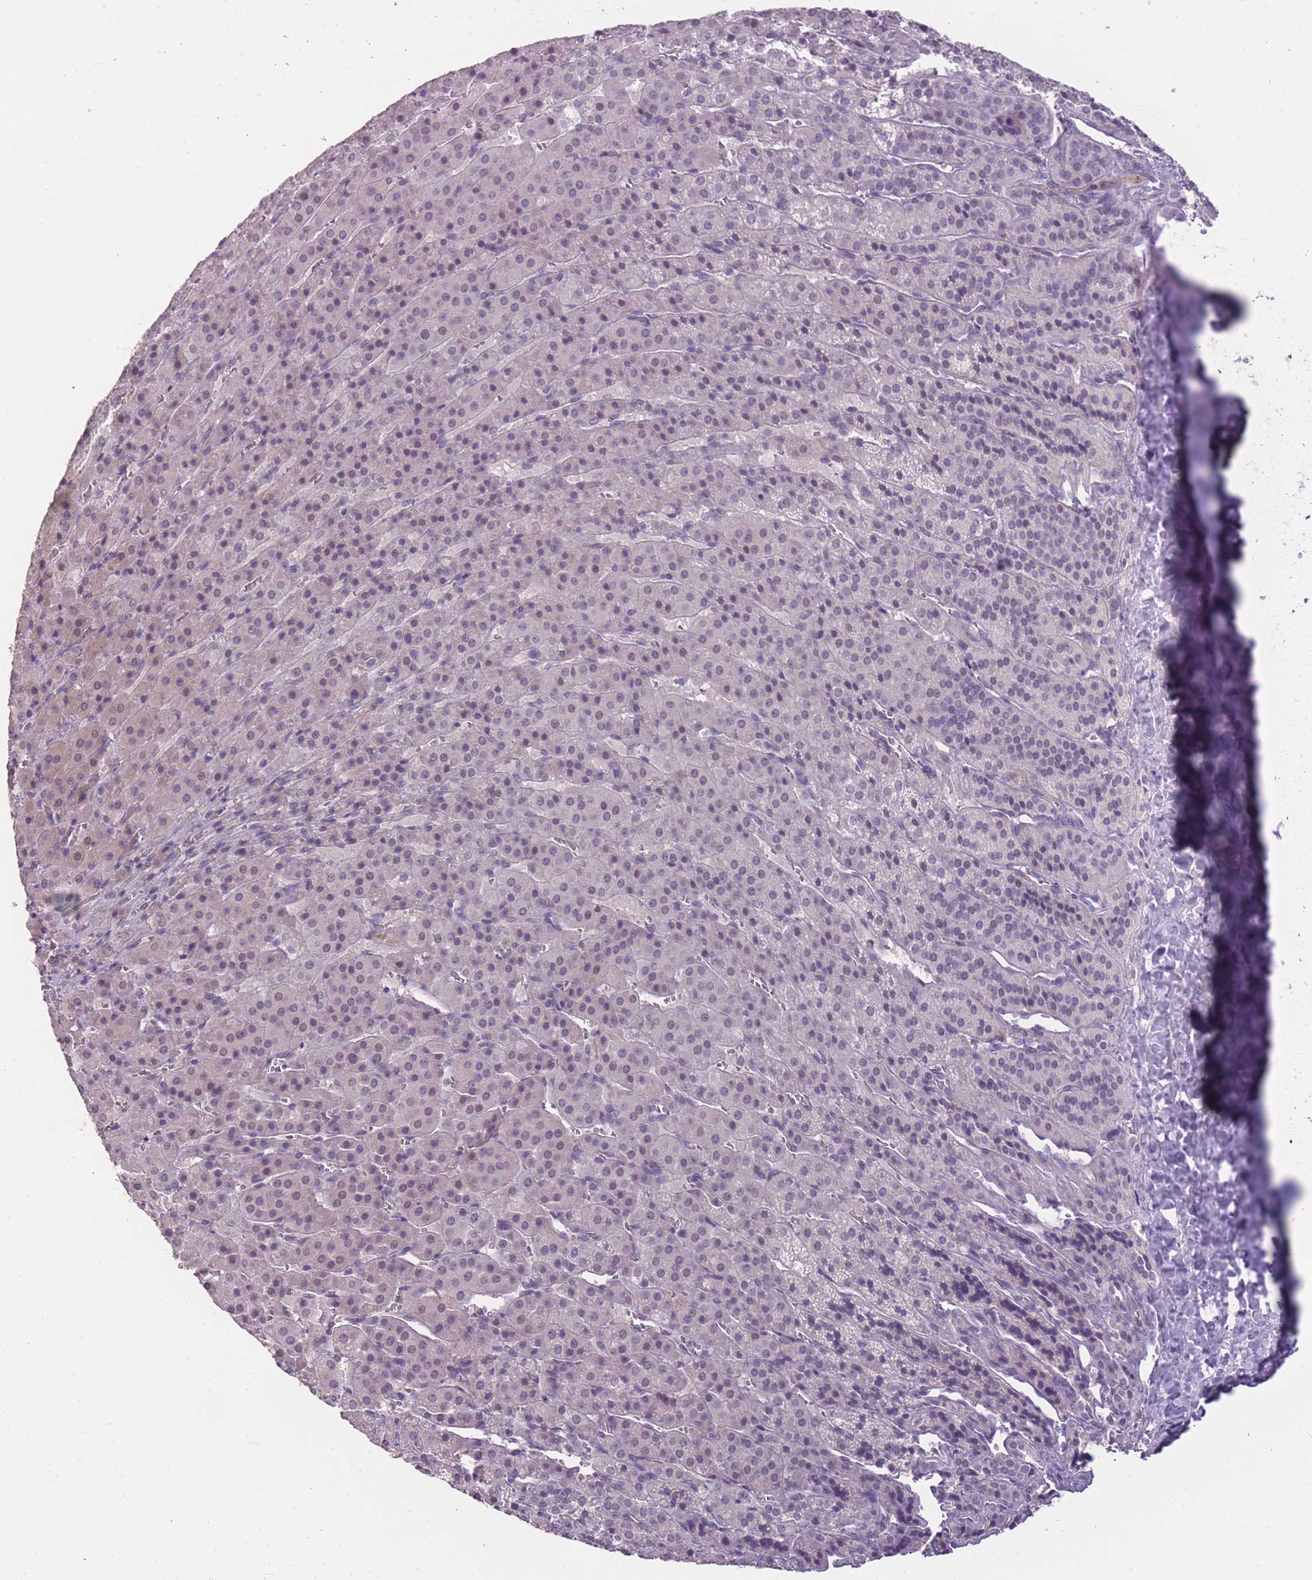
{"staining": {"intensity": "negative", "quantity": "none", "location": "none"}, "tissue": "adrenal gland", "cell_type": "Glandular cells", "image_type": "normal", "snomed": [{"axis": "morphology", "description": "Normal tissue, NOS"}, {"axis": "topography", "description": "Adrenal gland"}], "caption": "High magnification brightfield microscopy of benign adrenal gland stained with DAB (3,3'-diaminobenzidine) (brown) and counterstained with hematoxylin (blue): glandular cells show no significant staining.", "gene": "ZBTB24", "patient": {"sex": "female", "age": 41}}